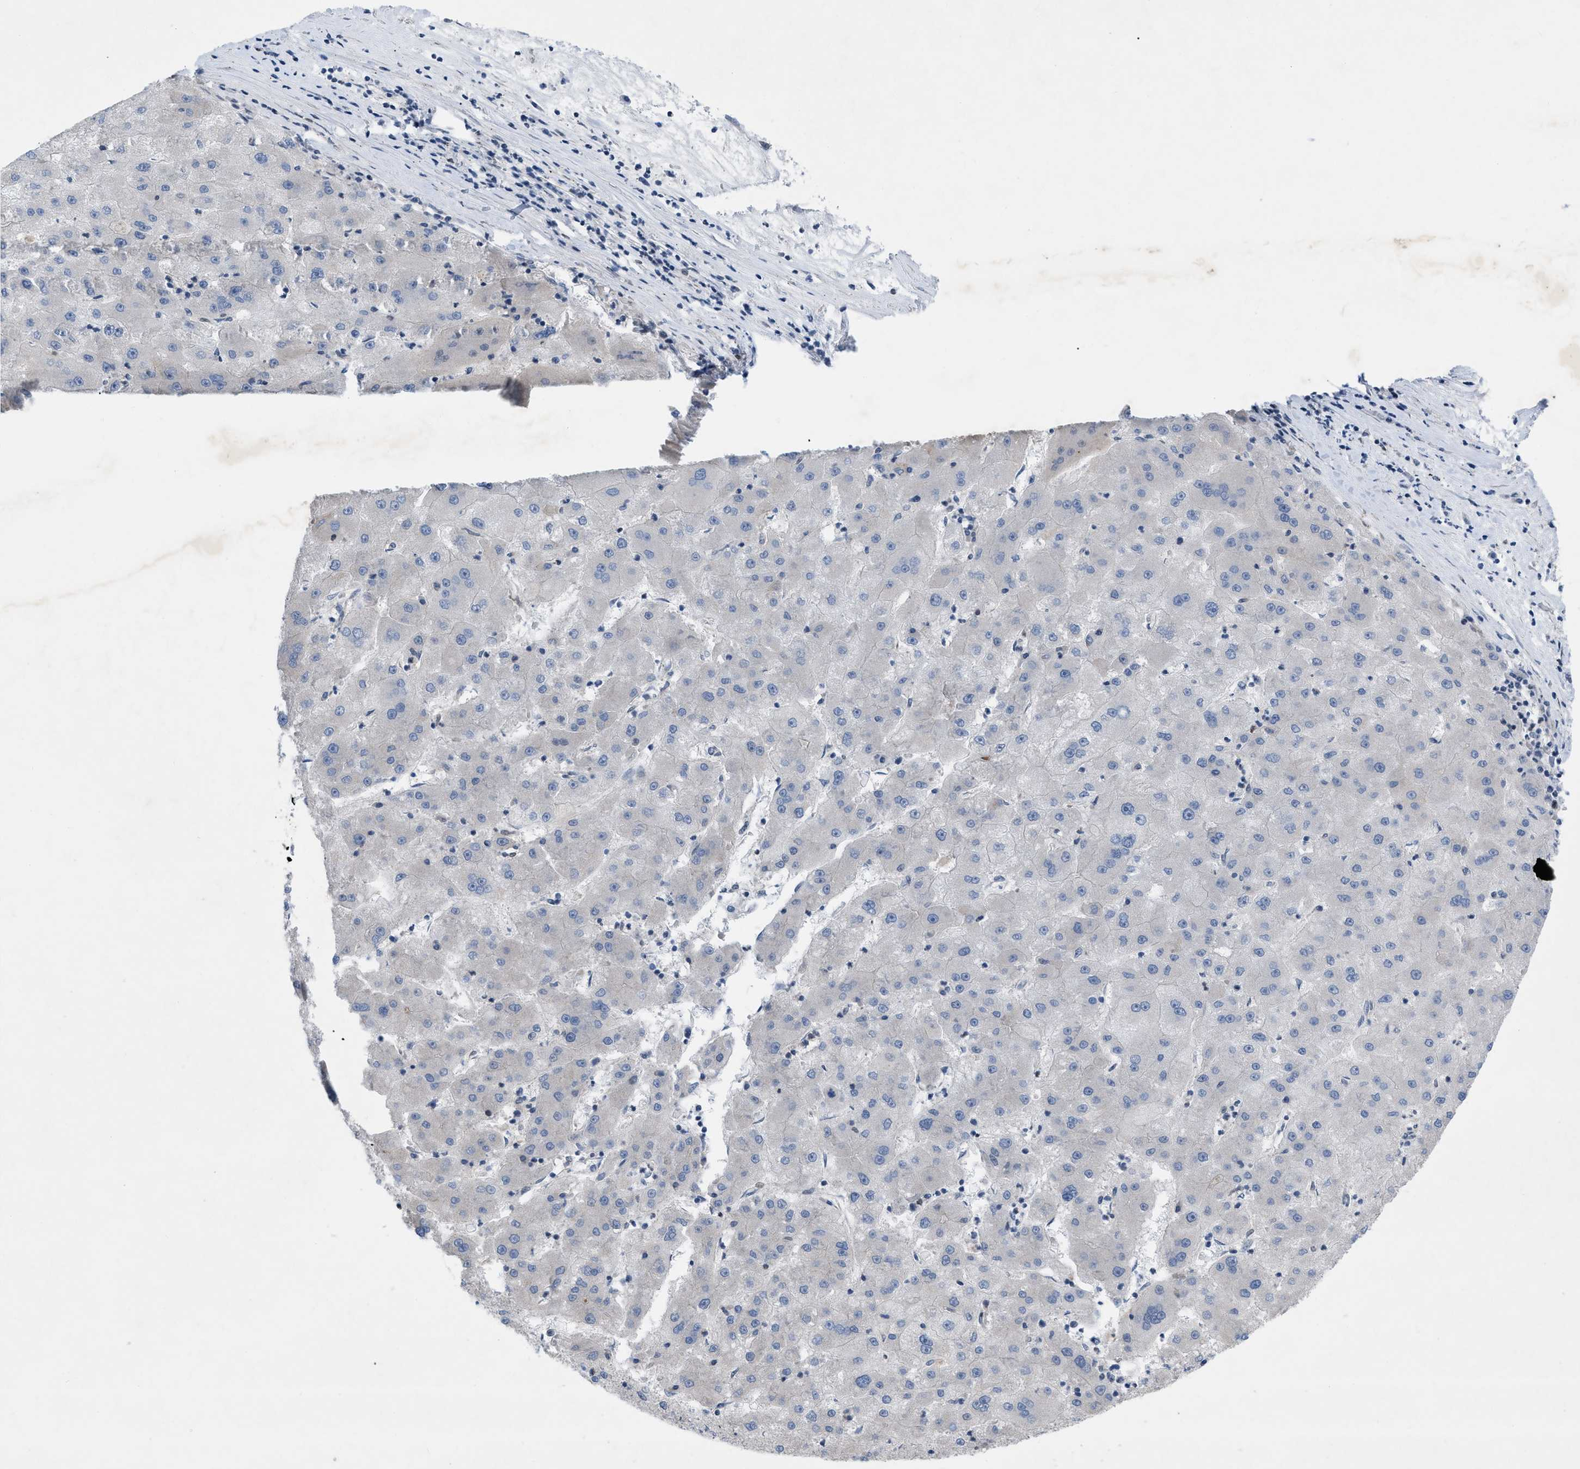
{"staining": {"intensity": "negative", "quantity": "none", "location": "none"}, "tissue": "liver cancer", "cell_type": "Tumor cells", "image_type": "cancer", "snomed": [{"axis": "morphology", "description": "Carcinoma, Hepatocellular, NOS"}, {"axis": "topography", "description": "Liver"}], "caption": "Liver cancer was stained to show a protein in brown. There is no significant staining in tumor cells. (DAB (3,3'-diaminobenzidine) immunohistochemistry, high magnification).", "gene": "NDEL1", "patient": {"sex": "male", "age": 72}}